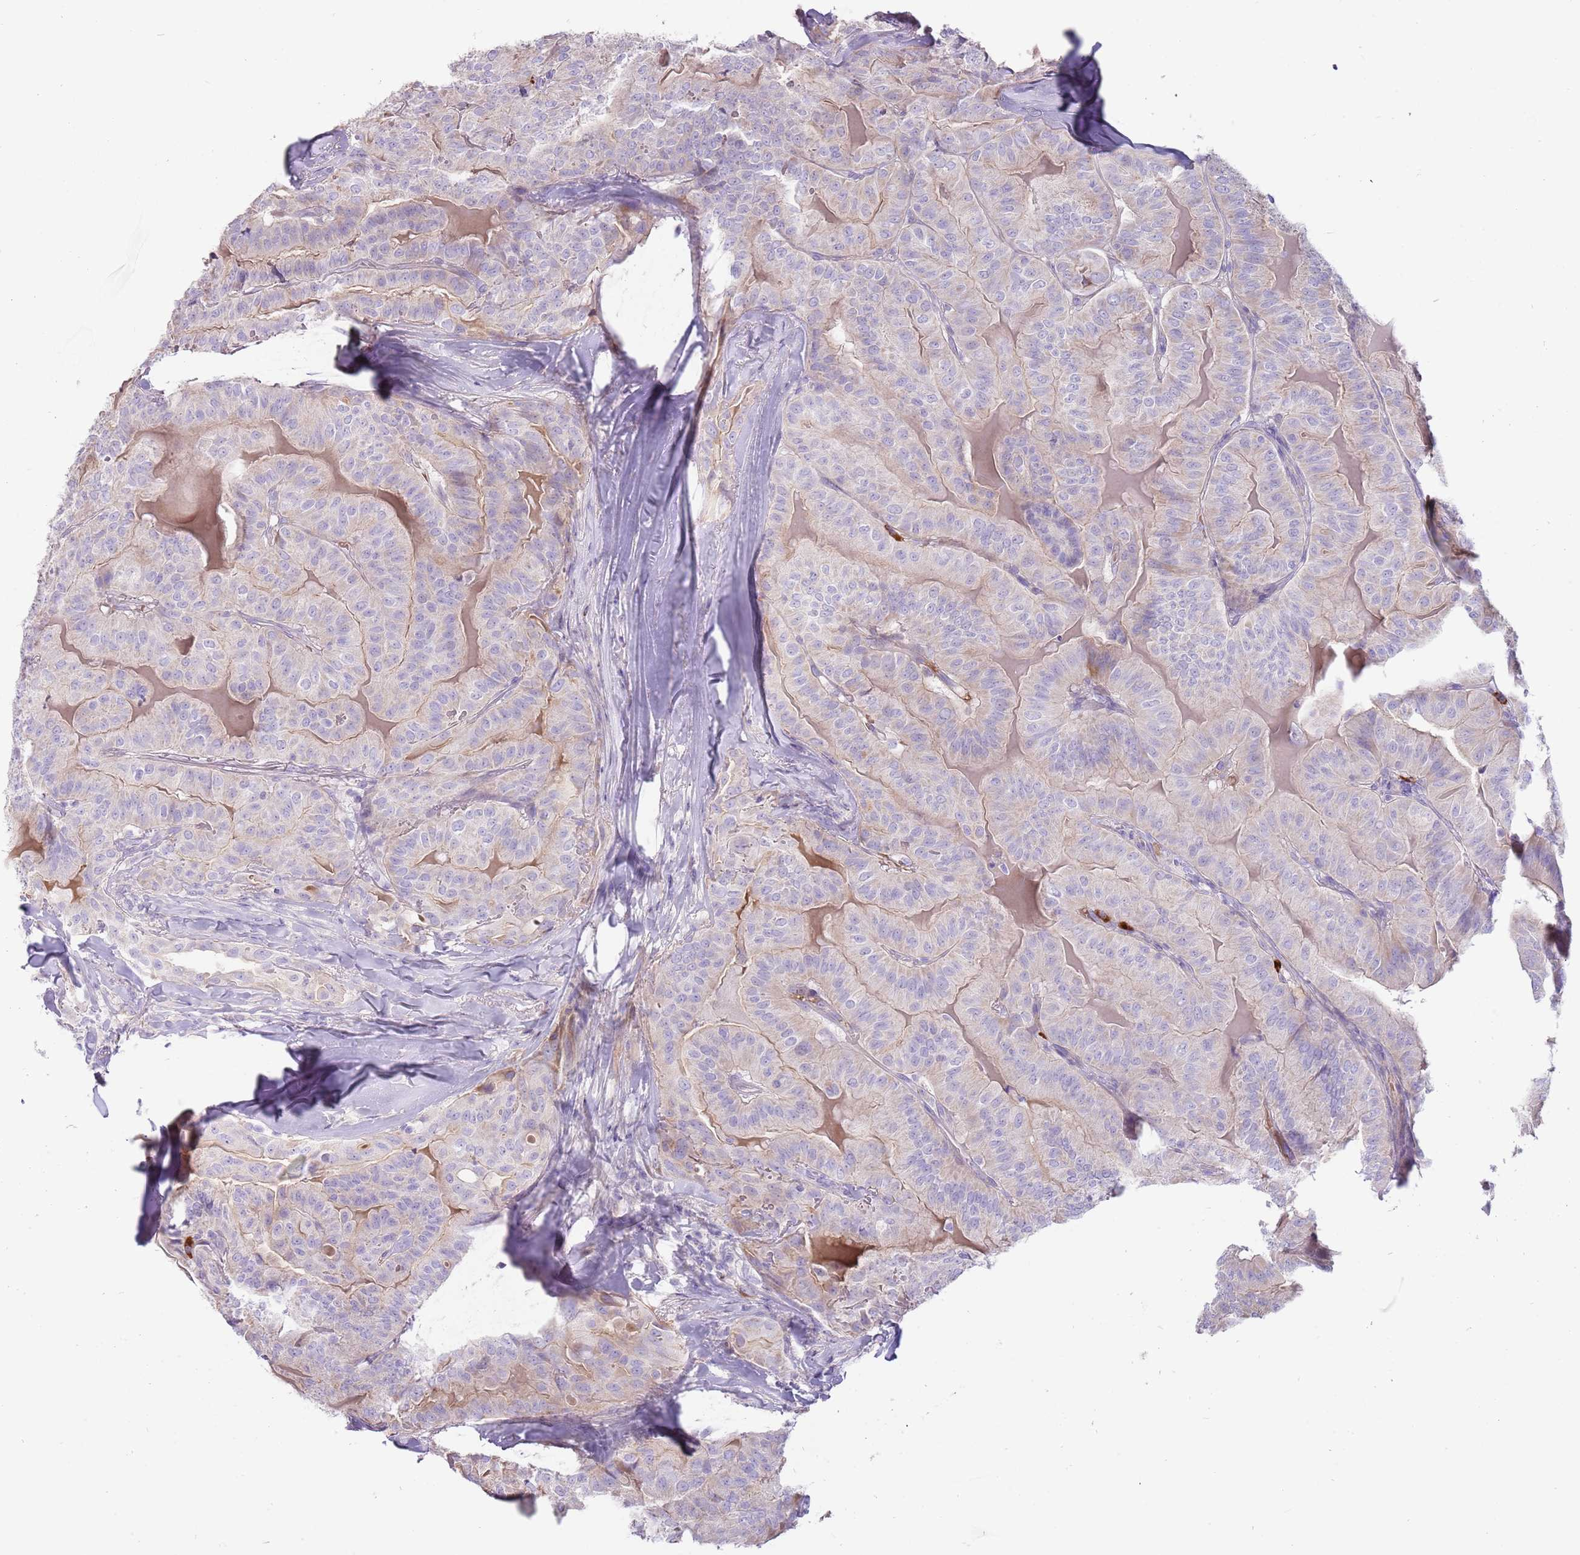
{"staining": {"intensity": "negative", "quantity": "none", "location": "none"}, "tissue": "thyroid cancer", "cell_type": "Tumor cells", "image_type": "cancer", "snomed": [{"axis": "morphology", "description": "Papillary adenocarcinoma, NOS"}, {"axis": "topography", "description": "Thyroid gland"}], "caption": "Immunohistochemistry photomicrograph of papillary adenocarcinoma (thyroid) stained for a protein (brown), which demonstrates no staining in tumor cells.", "gene": "MCUB", "patient": {"sex": "female", "age": 68}}